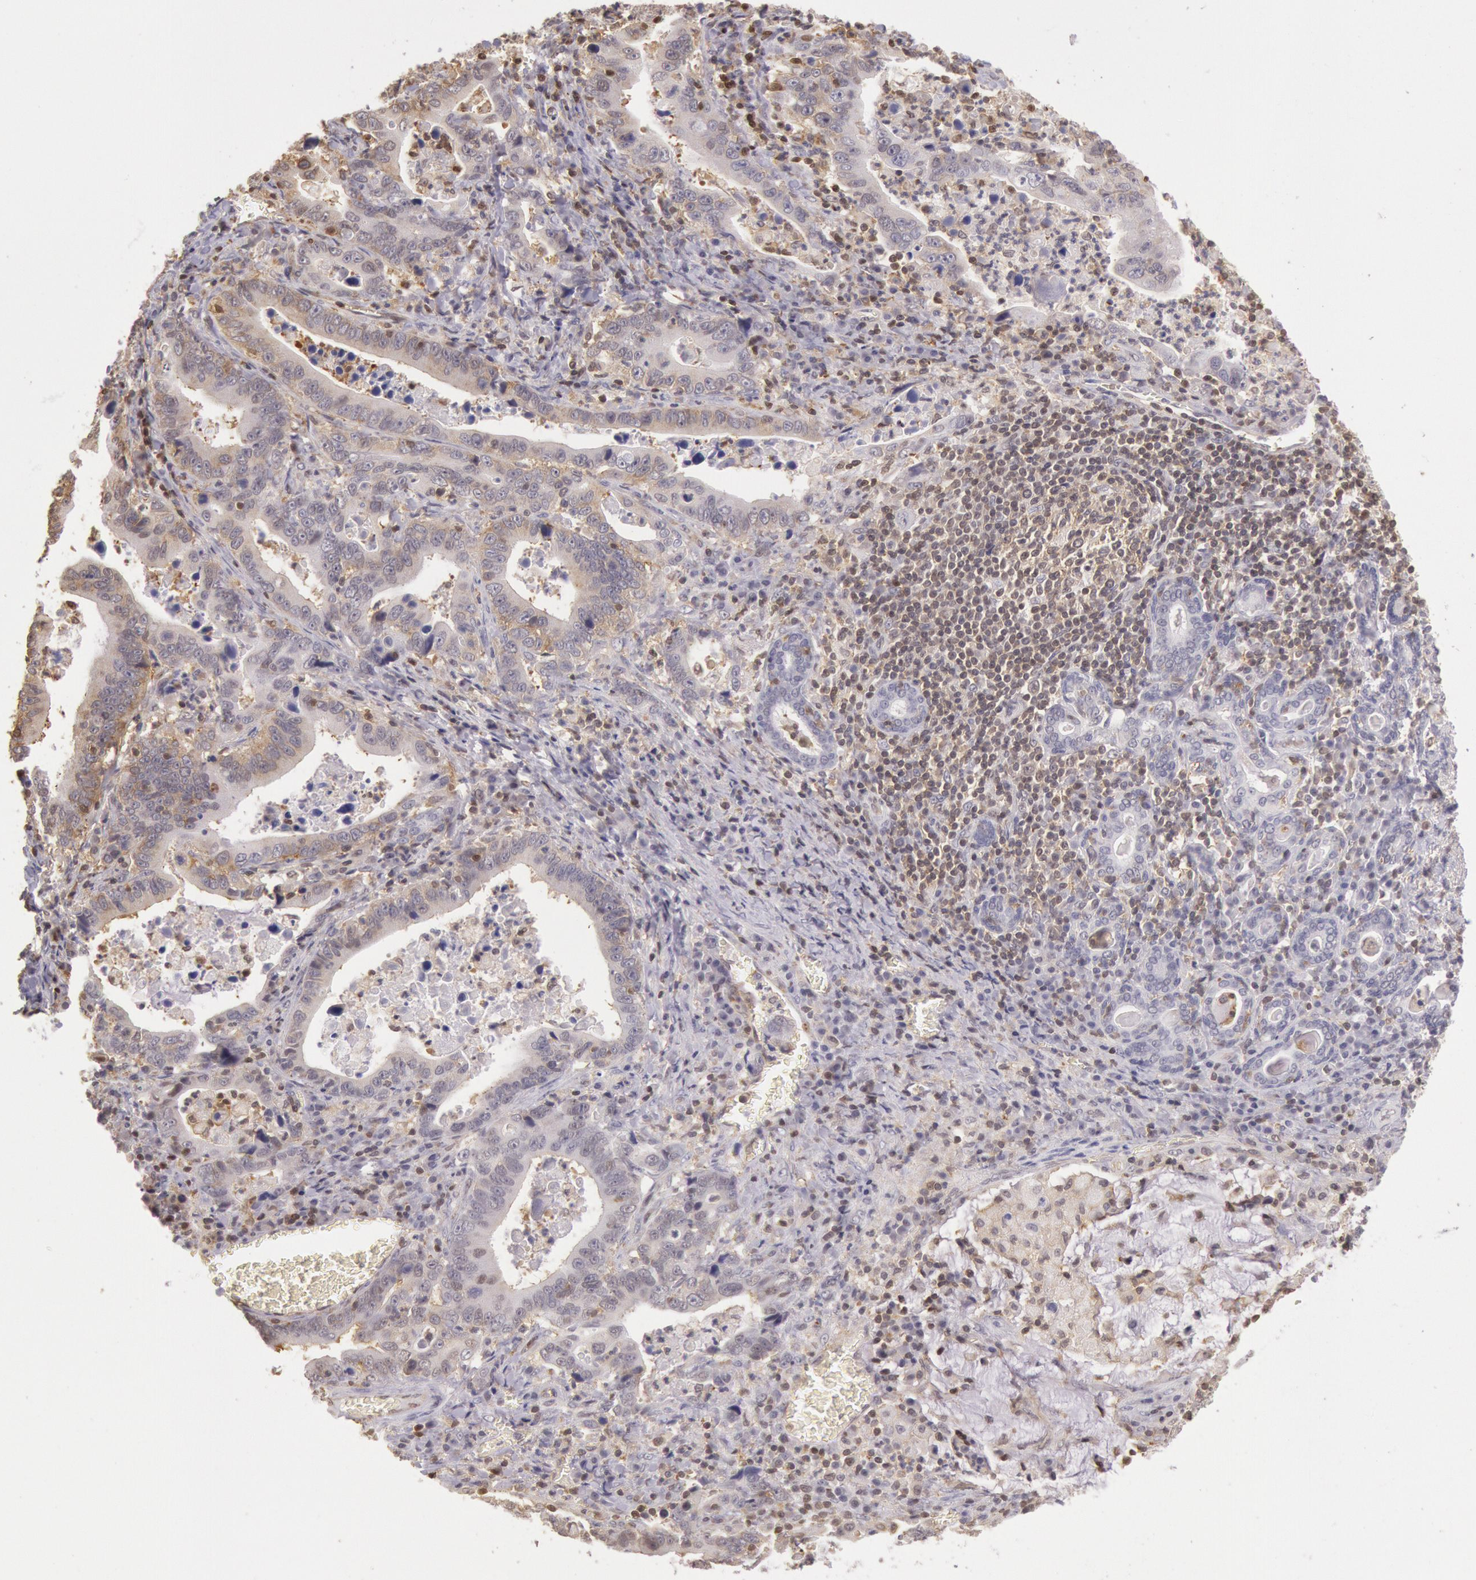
{"staining": {"intensity": "moderate", "quantity": "25%-75%", "location": "cytoplasmic/membranous"}, "tissue": "stomach cancer", "cell_type": "Tumor cells", "image_type": "cancer", "snomed": [{"axis": "morphology", "description": "Adenocarcinoma, NOS"}, {"axis": "topography", "description": "Stomach, upper"}], "caption": "IHC of human adenocarcinoma (stomach) reveals medium levels of moderate cytoplasmic/membranous staining in about 25%-75% of tumor cells.", "gene": "HIF1A", "patient": {"sex": "male", "age": 63}}